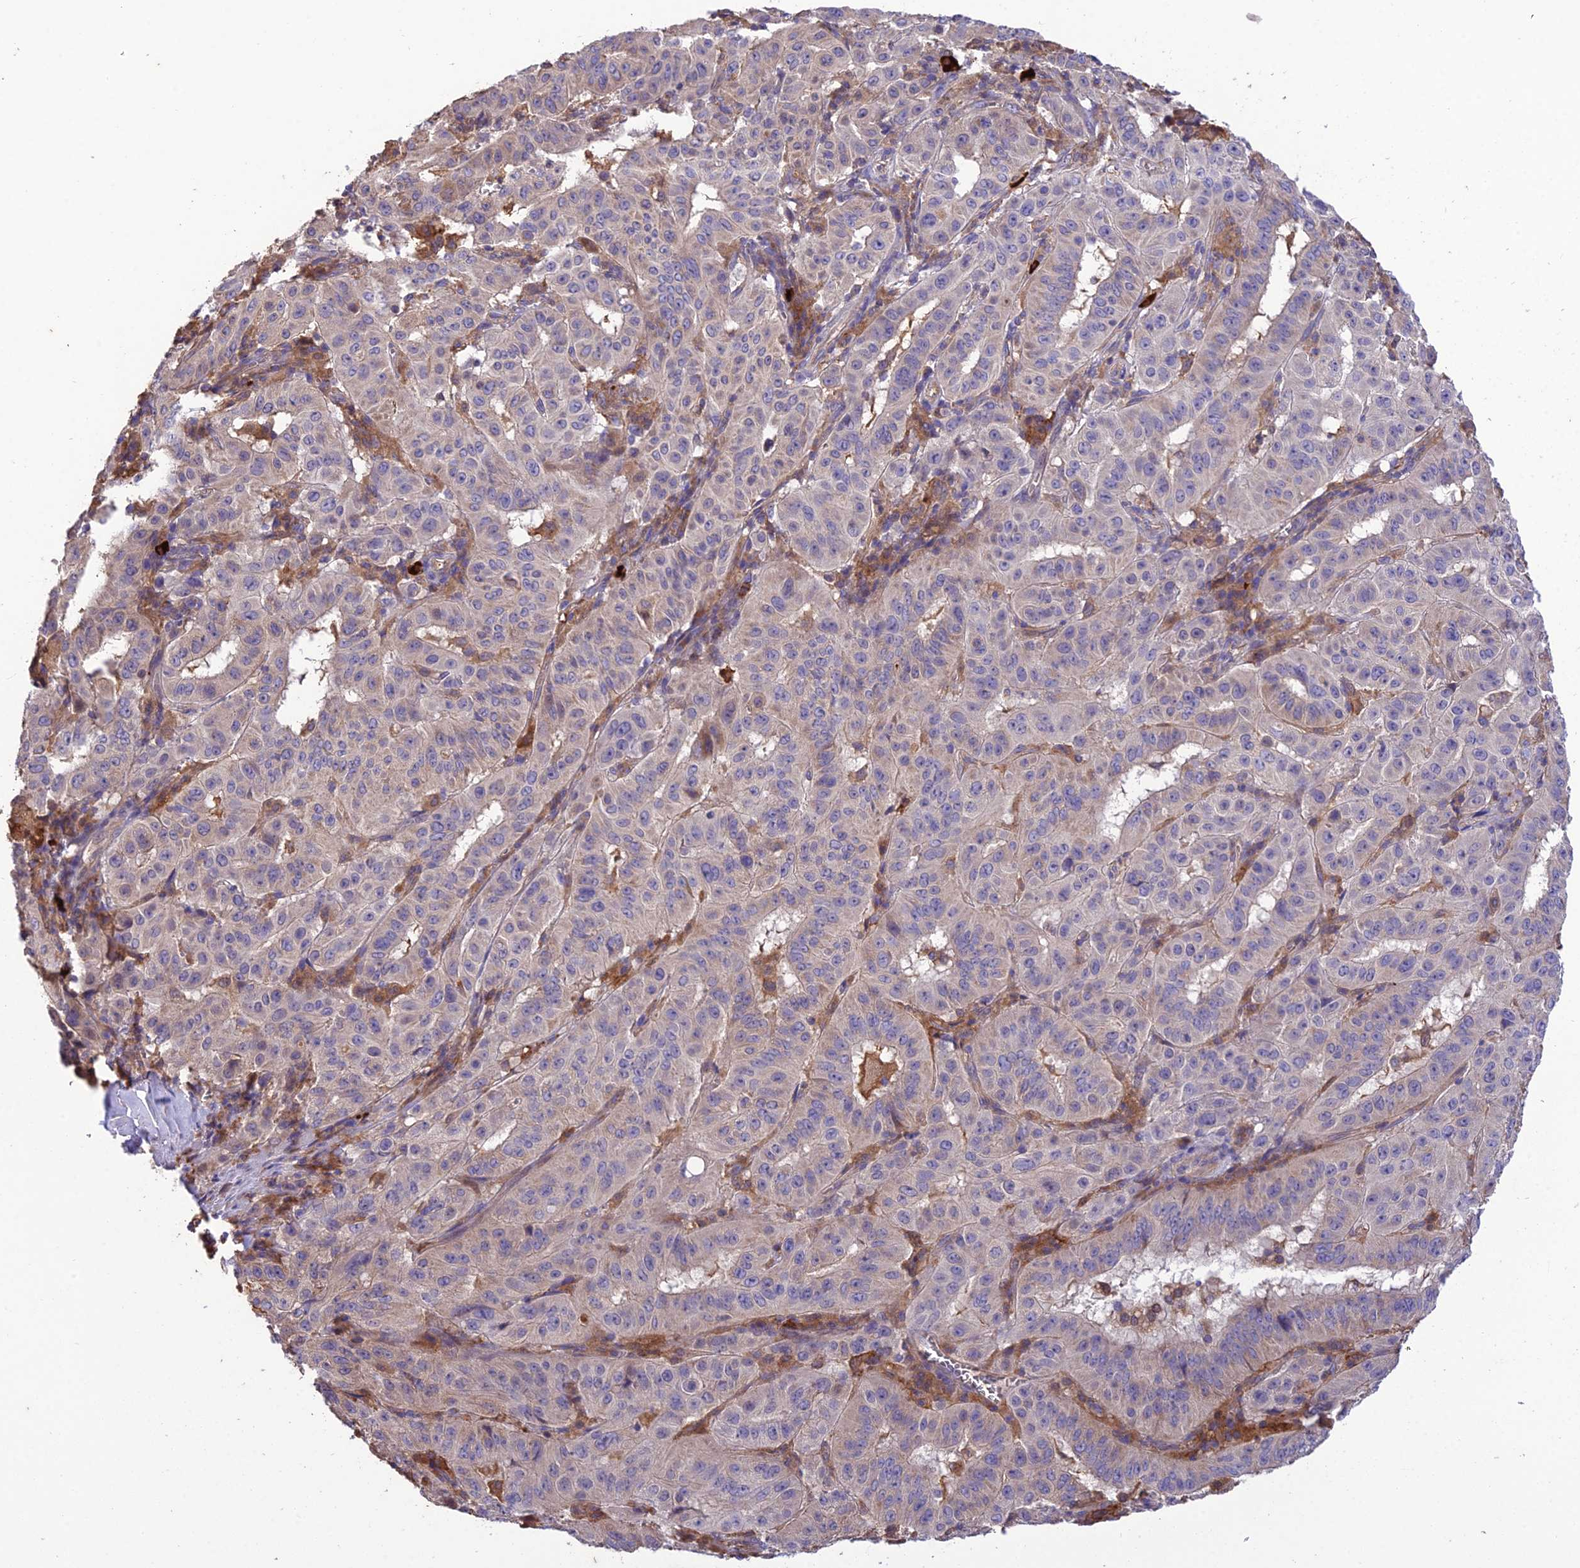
{"staining": {"intensity": "negative", "quantity": "none", "location": "none"}, "tissue": "pancreatic cancer", "cell_type": "Tumor cells", "image_type": "cancer", "snomed": [{"axis": "morphology", "description": "Adenocarcinoma, NOS"}, {"axis": "topography", "description": "Pancreas"}], "caption": "DAB immunohistochemical staining of human pancreatic cancer (adenocarcinoma) displays no significant positivity in tumor cells.", "gene": "MIOS", "patient": {"sex": "male", "age": 63}}